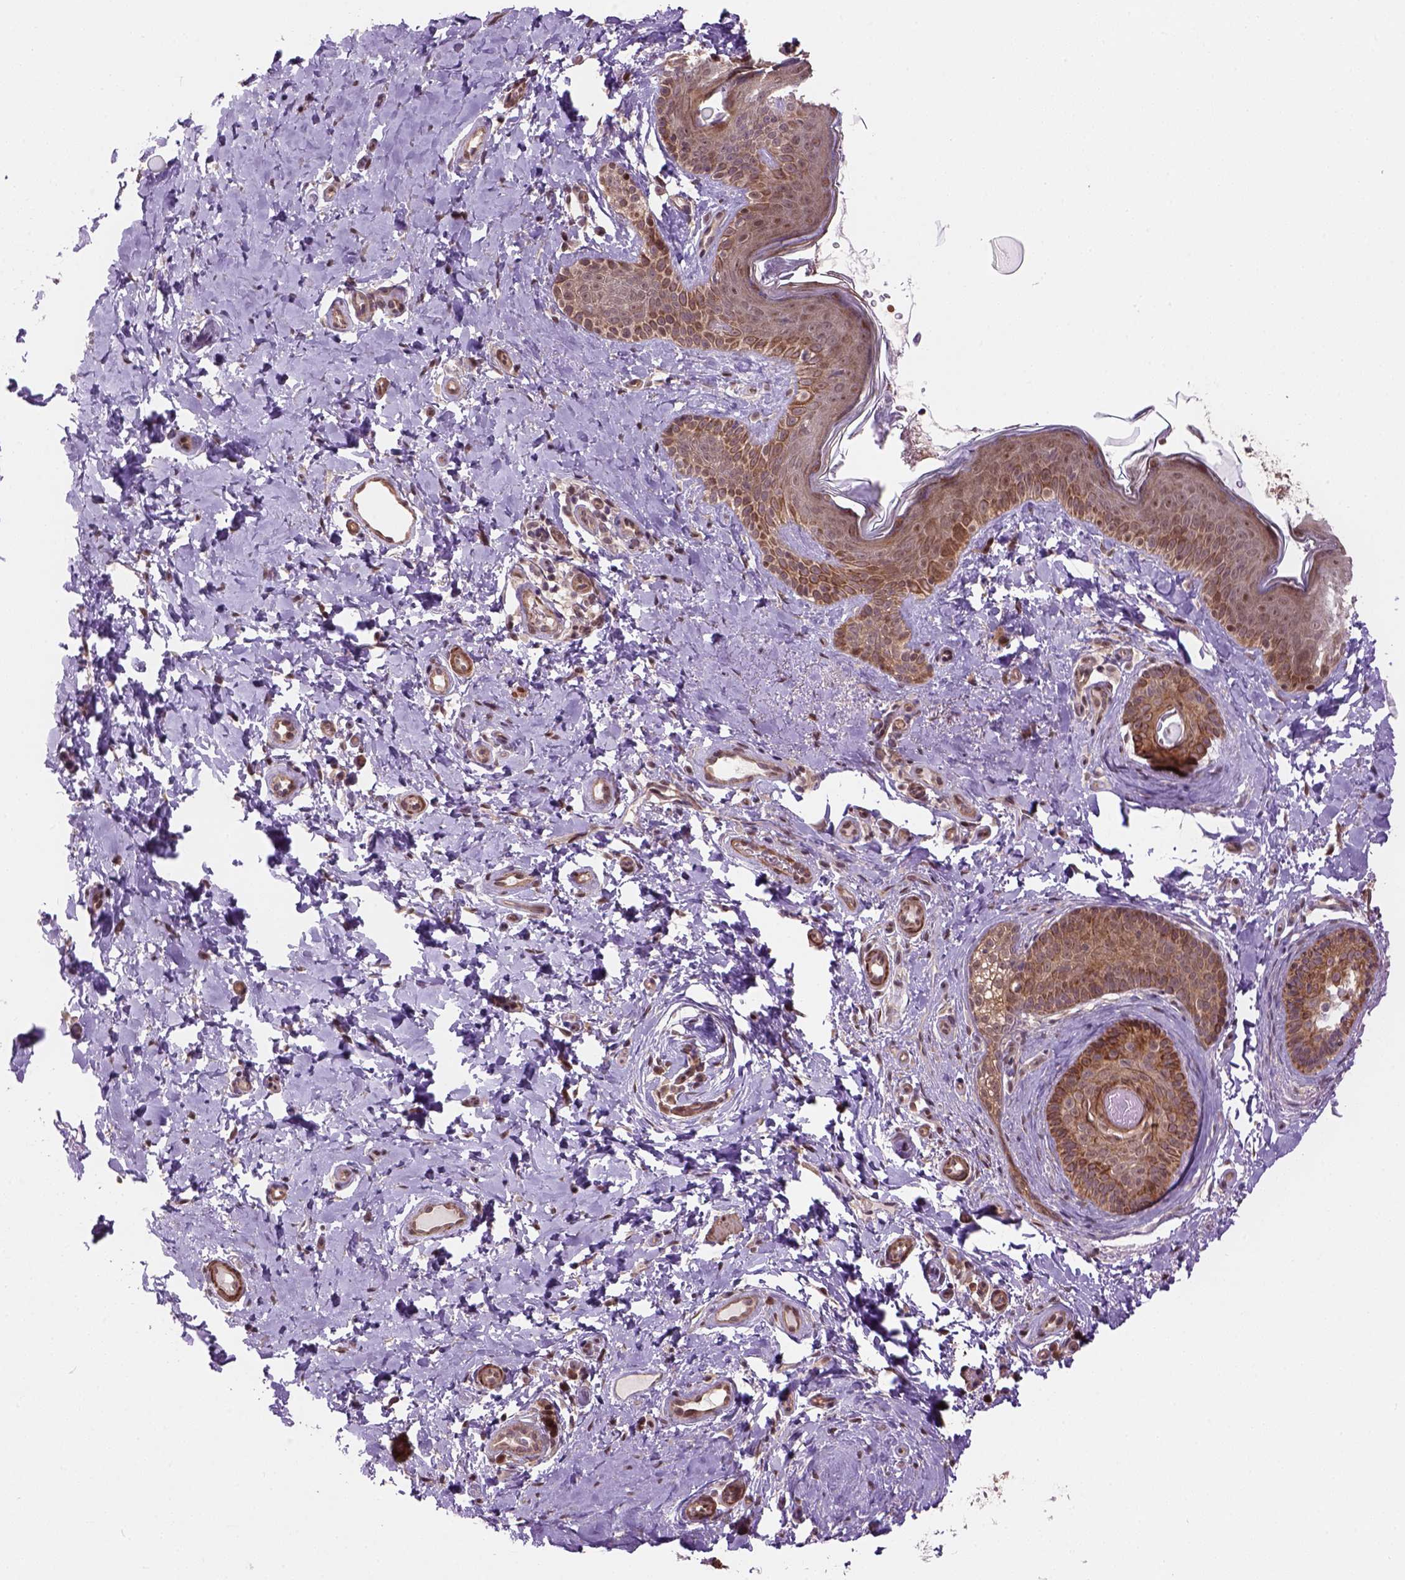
{"staining": {"intensity": "moderate", "quantity": "25%-75%", "location": "cytoplasmic/membranous,nuclear"}, "tissue": "skin cancer", "cell_type": "Tumor cells", "image_type": "cancer", "snomed": [{"axis": "morphology", "description": "Basal cell carcinoma"}, {"axis": "topography", "description": "Skin"}], "caption": "A micrograph of human skin cancer (basal cell carcinoma) stained for a protein displays moderate cytoplasmic/membranous and nuclear brown staining in tumor cells.", "gene": "PSMD11", "patient": {"sex": "male", "age": 89}}